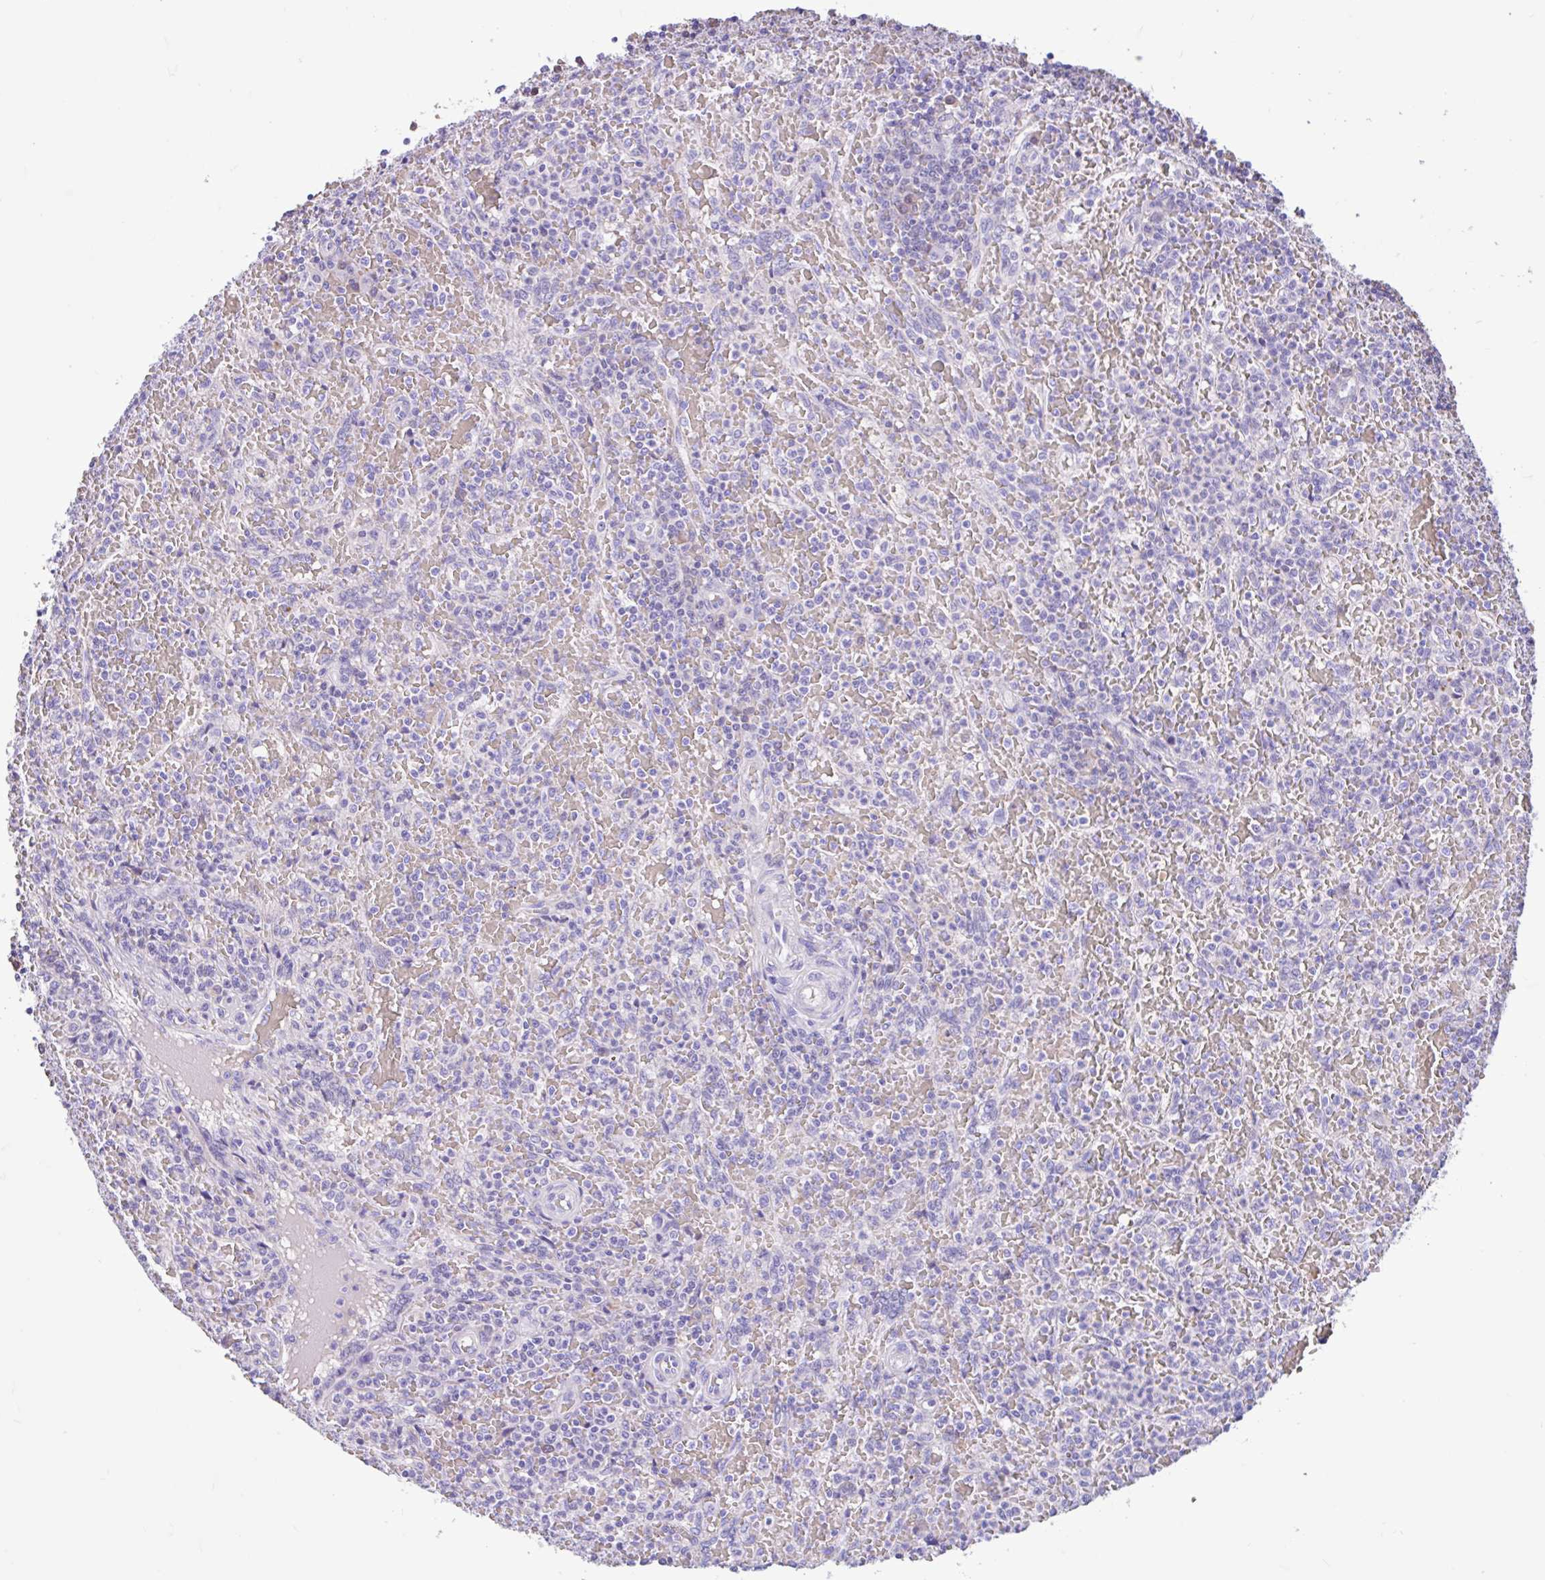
{"staining": {"intensity": "negative", "quantity": "none", "location": "none"}, "tissue": "lymphoma", "cell_type": "Tumor cells", "image_type": "cancer", "snomed": [{"axis": "morphology", "description": "Malignant lymphoma, non-Hodgkin's type, Low grade"}, {"axis": "topography", "description": "Spleen"}], "caption": "DAB immunohistochemical staining of lymphoma shows no significant staining in tumor cells.", "gene": "TMEM79", "patient": {"sex": "female", "age": 64}}